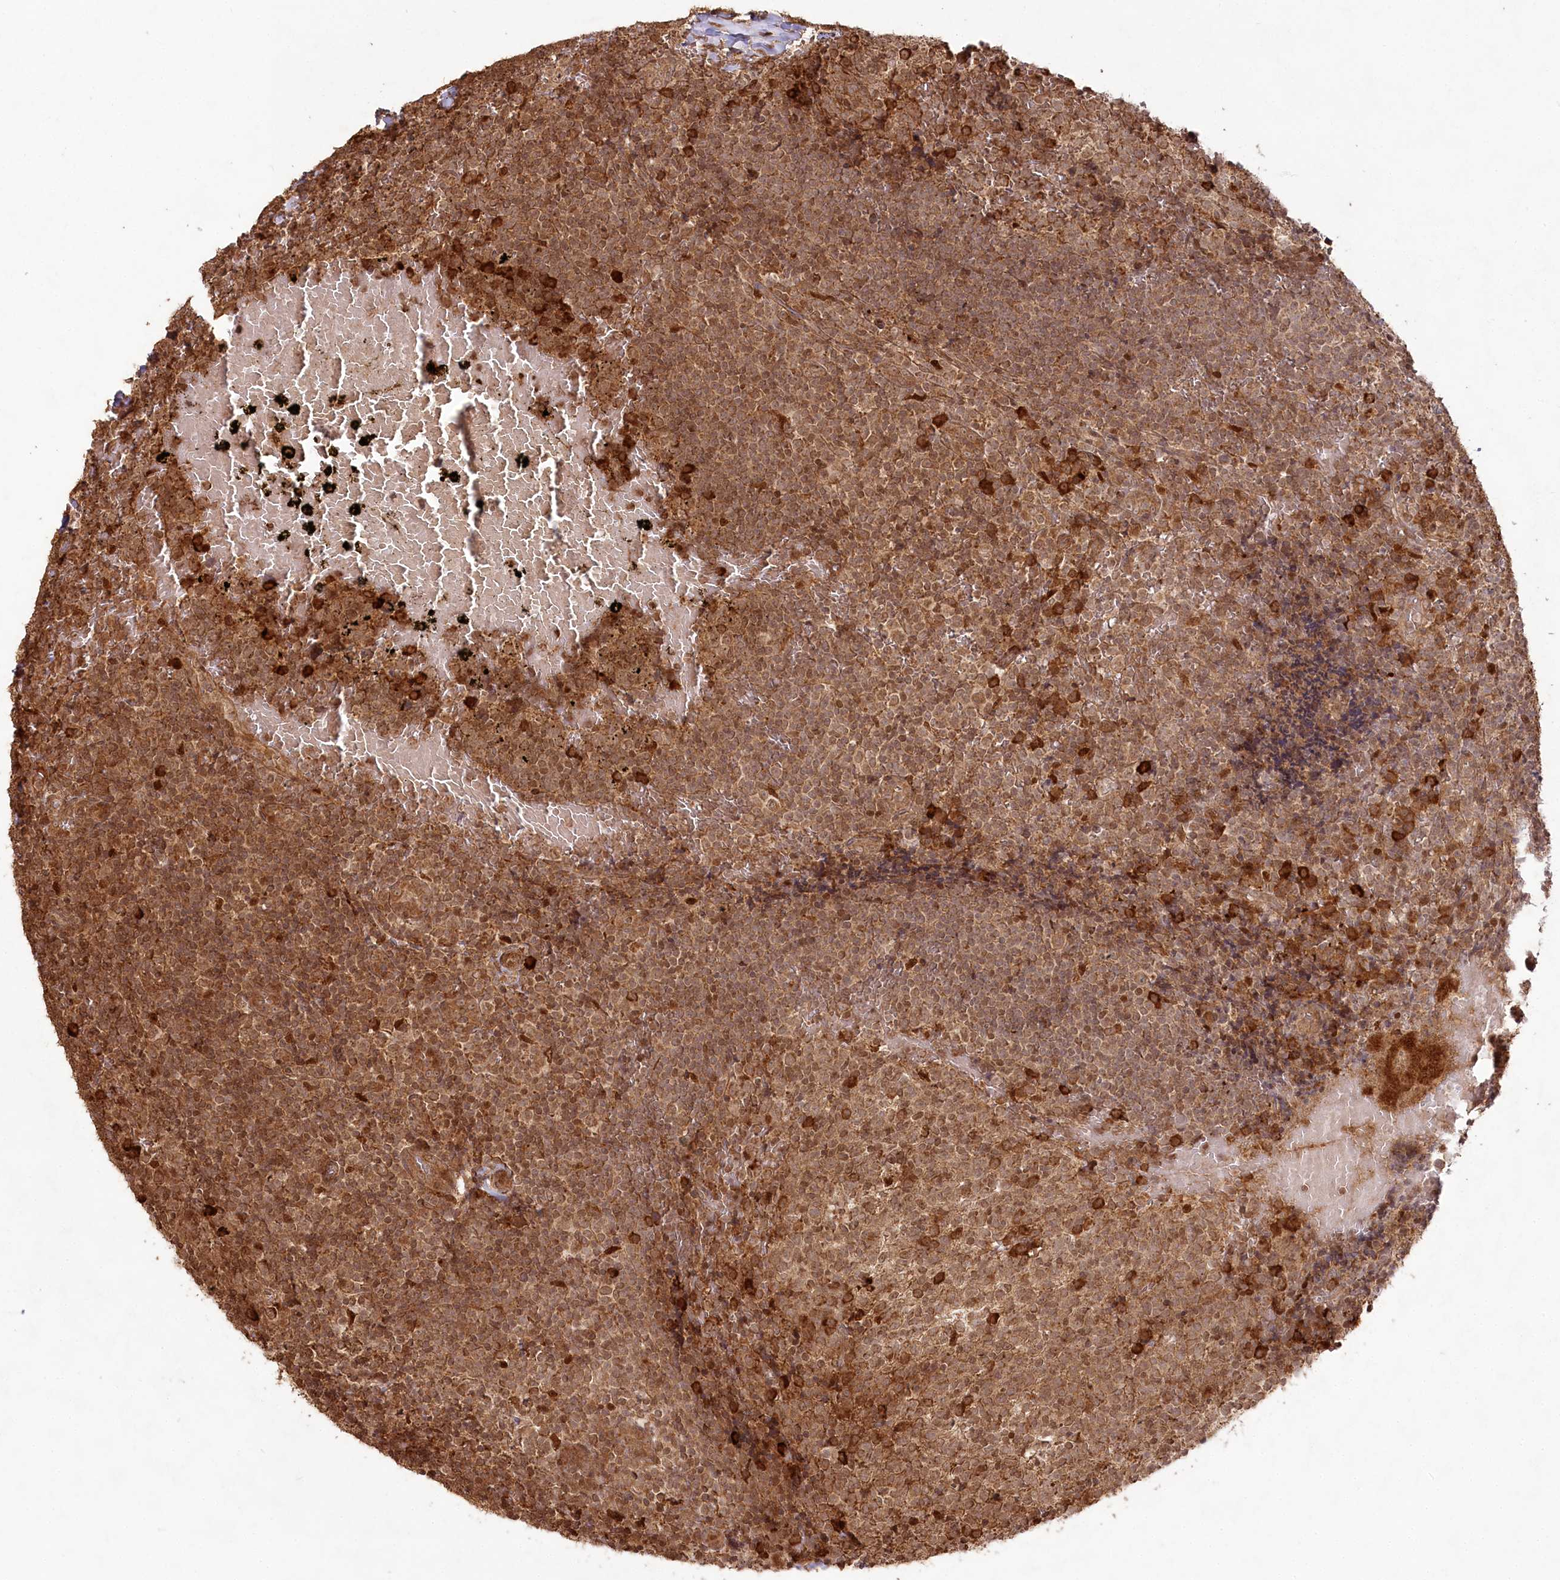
{"staining": {"intensity": "moderate", "quantity": ">75%", "location": "cytoplasmic/membranous,nuclear"}, "tissue": "tonsil", "cell_type": "Germinal center cells", "image_type": "normal", "snomed": [{"axis": "morphology", "description": "Normal tissue, NOS"}, {"axis": "topography", "description": "Tonsil"}], "caption": "Brown immunohistochemical staining in benign tonsil reveals moderate cytoplasmic/membranous,nuclear staining in about >75% of germinal center cells.", "gene": "ULK2", "patient": {"sex": "female", "age": 19}}